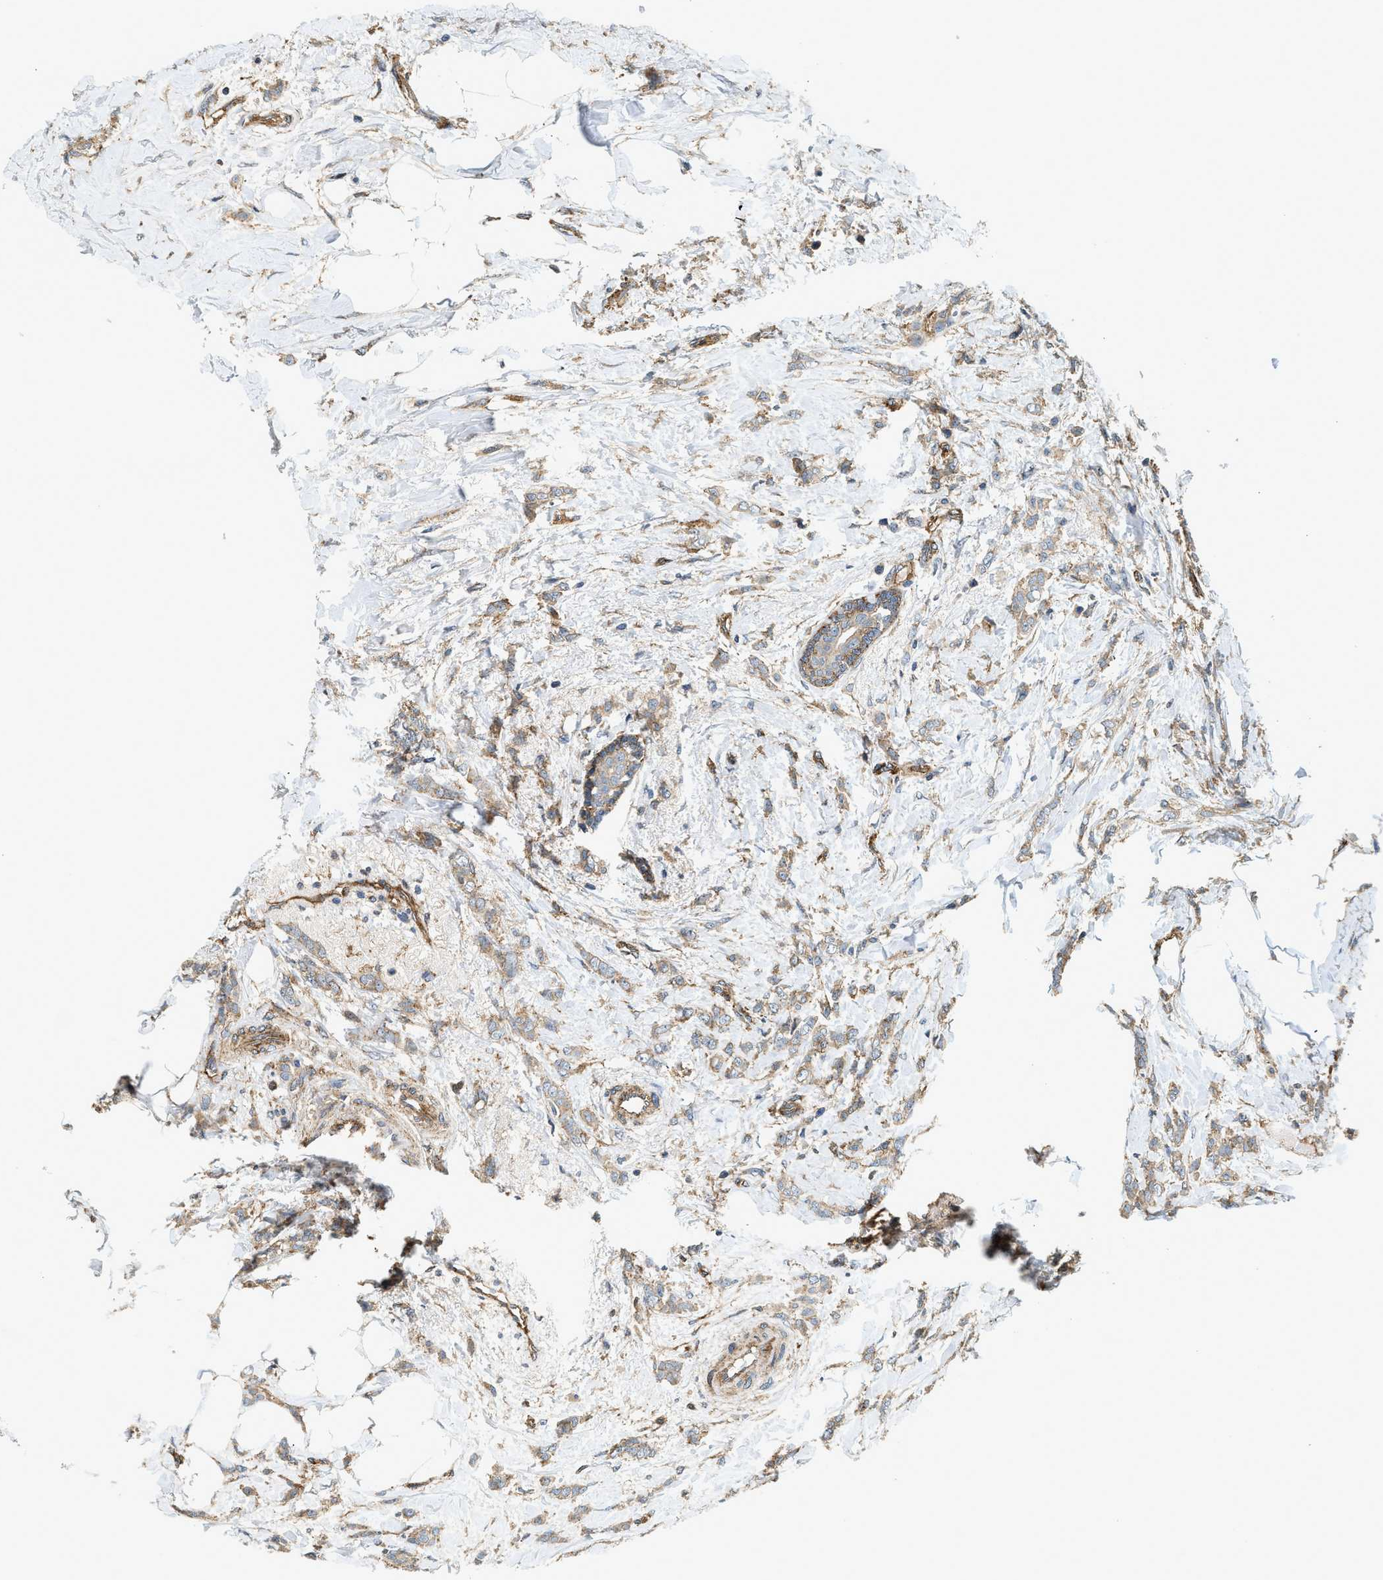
{"staining": {"intensity": "weak", "quantity": ">75%", "location": "cytoplasmic/membranous"}, "tissue": "breast cancer", "cell_type": "Tumor cells", "image_type": "cancer", "snomed": [{"axis": "morphology", "description": "Lobular carcinoma, in situ"}, {"axis": "morphology", "description": "Lobular carcinoma"}, {"axis": "topography", "description": "Breast"}], "caption": "Tumor cells exhibit low levels of weak cytoplasmic/membranous positivity in approximately >75% of cells in breast lobular carcinoma in situ. Immunohistochemistry stains the protein of interest in brown and the nuclei are stained blue.", "gene": "HIP1", "patient": {"sex": "female", "age": 41}}